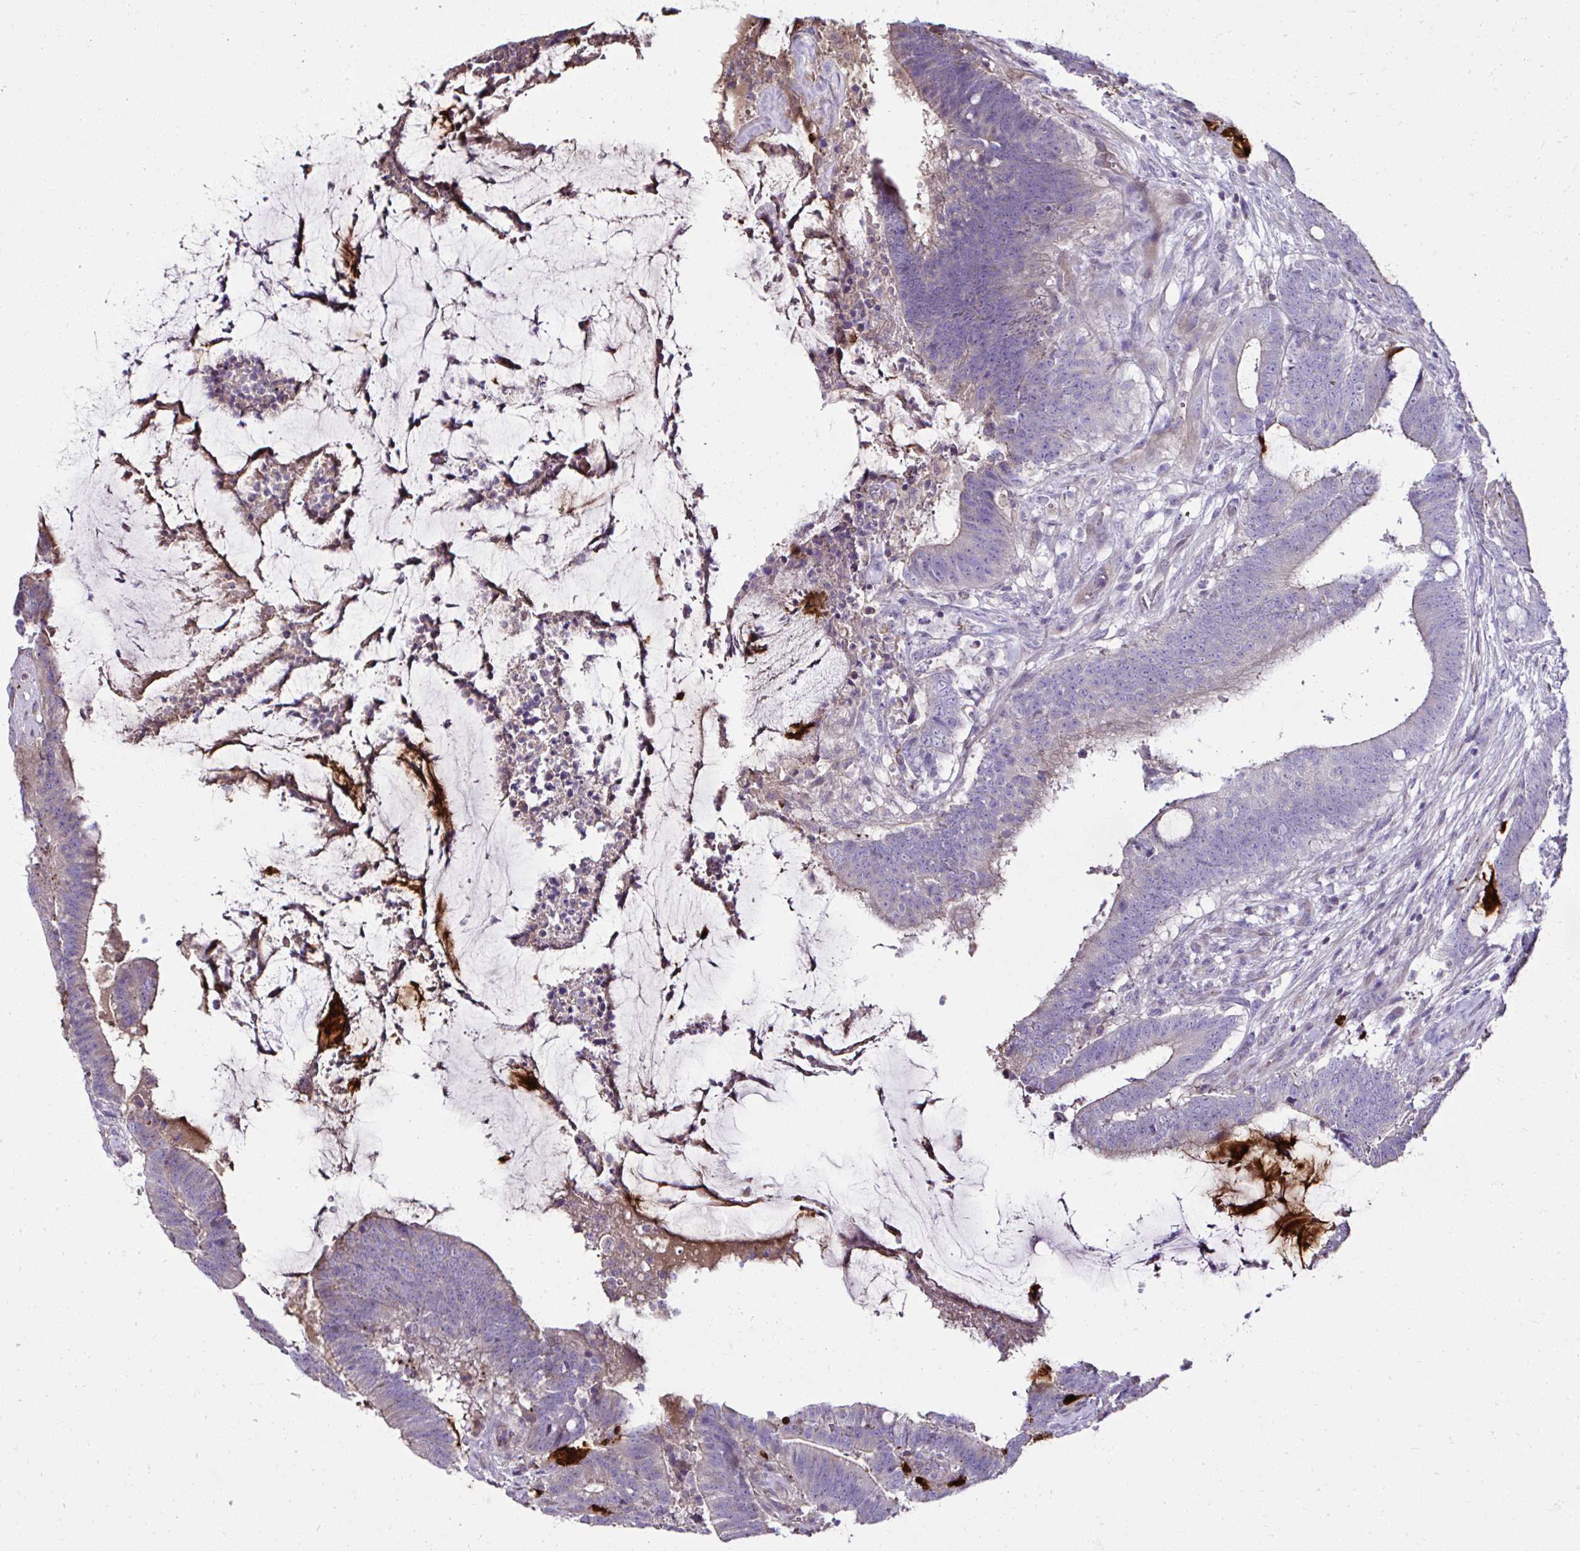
{"staining": {"intensity": "weak", "quantity": "<25%", "location": "cytoplasmic/membranous"}, "tissue": "colorectal cancer", "cell_type": "Tumor cells", "image_type": "cancer", "snomed": [{"axis": "morphology", "description": "Adenocarcinoma, NOS"}, {"axis": "topography", "description": "Colon"}], "caption": "Protein analysis of colorectal cancer (adenocarcinoma) reveals no significant staining in tumor cells. (DAB (3,3'-diaminobenzidine) immunohistochemistry (IHC), high magnification).", "gene": "CCDC85C", "patient": {"sex": "female", "age": 43}}